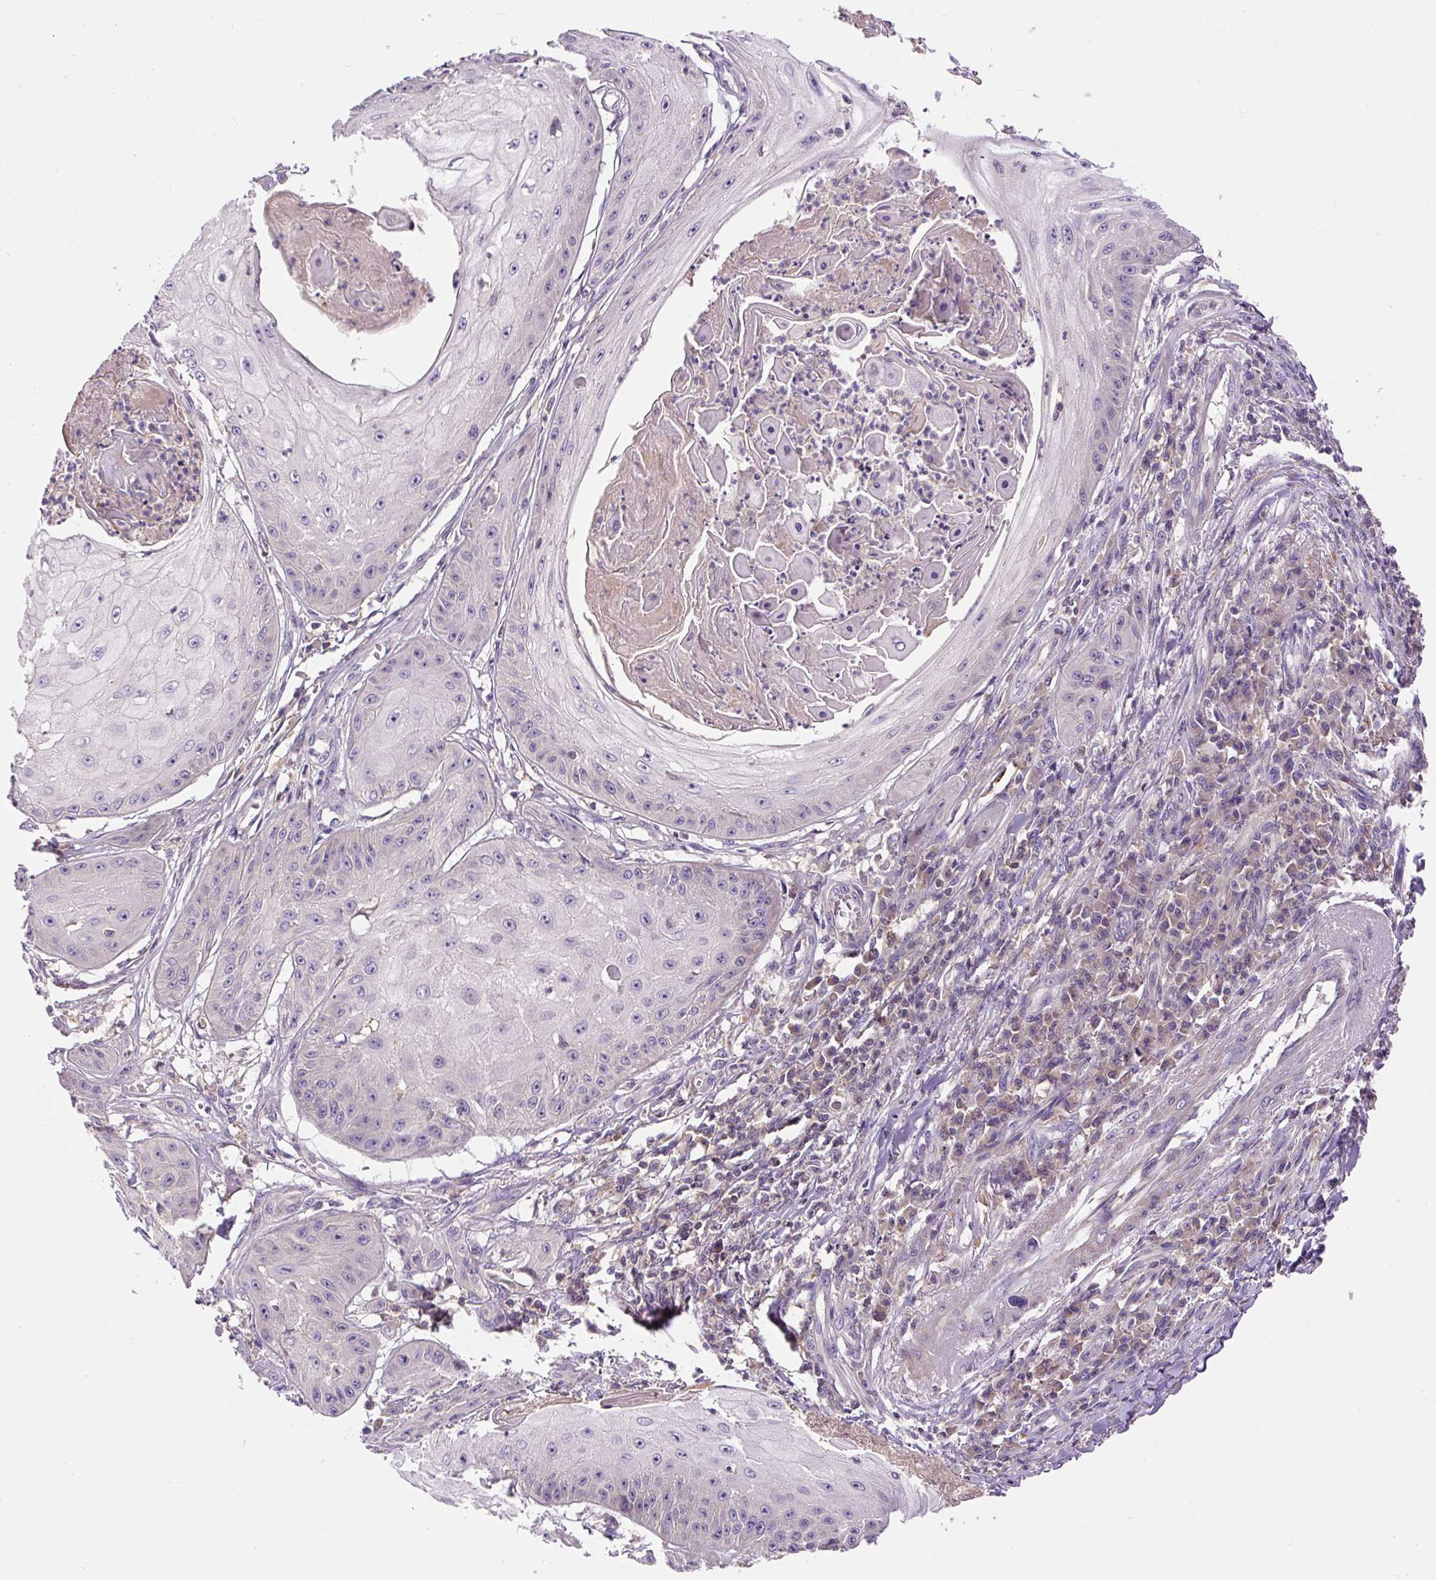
{"staining": {"intensity": "negative", "quantity": "none", "location": "none"}, "tissue": "skin cancer", "cell_type": "Tumor cells", "image_type": "cancer", "snomed": [{"axis": "morphology", "description": "Squamous cell carcinoma, NOS"}, {"axis": "topography", "description": "Skin"}], "caption": "High power microscopy photomicrograph of an immunohistochemistry photomicrograph of skin cancer, revealing no significant positivity in tumor cells.", "gene": "CCDC28A", "patient": {"sex": "male", "age": 70}}